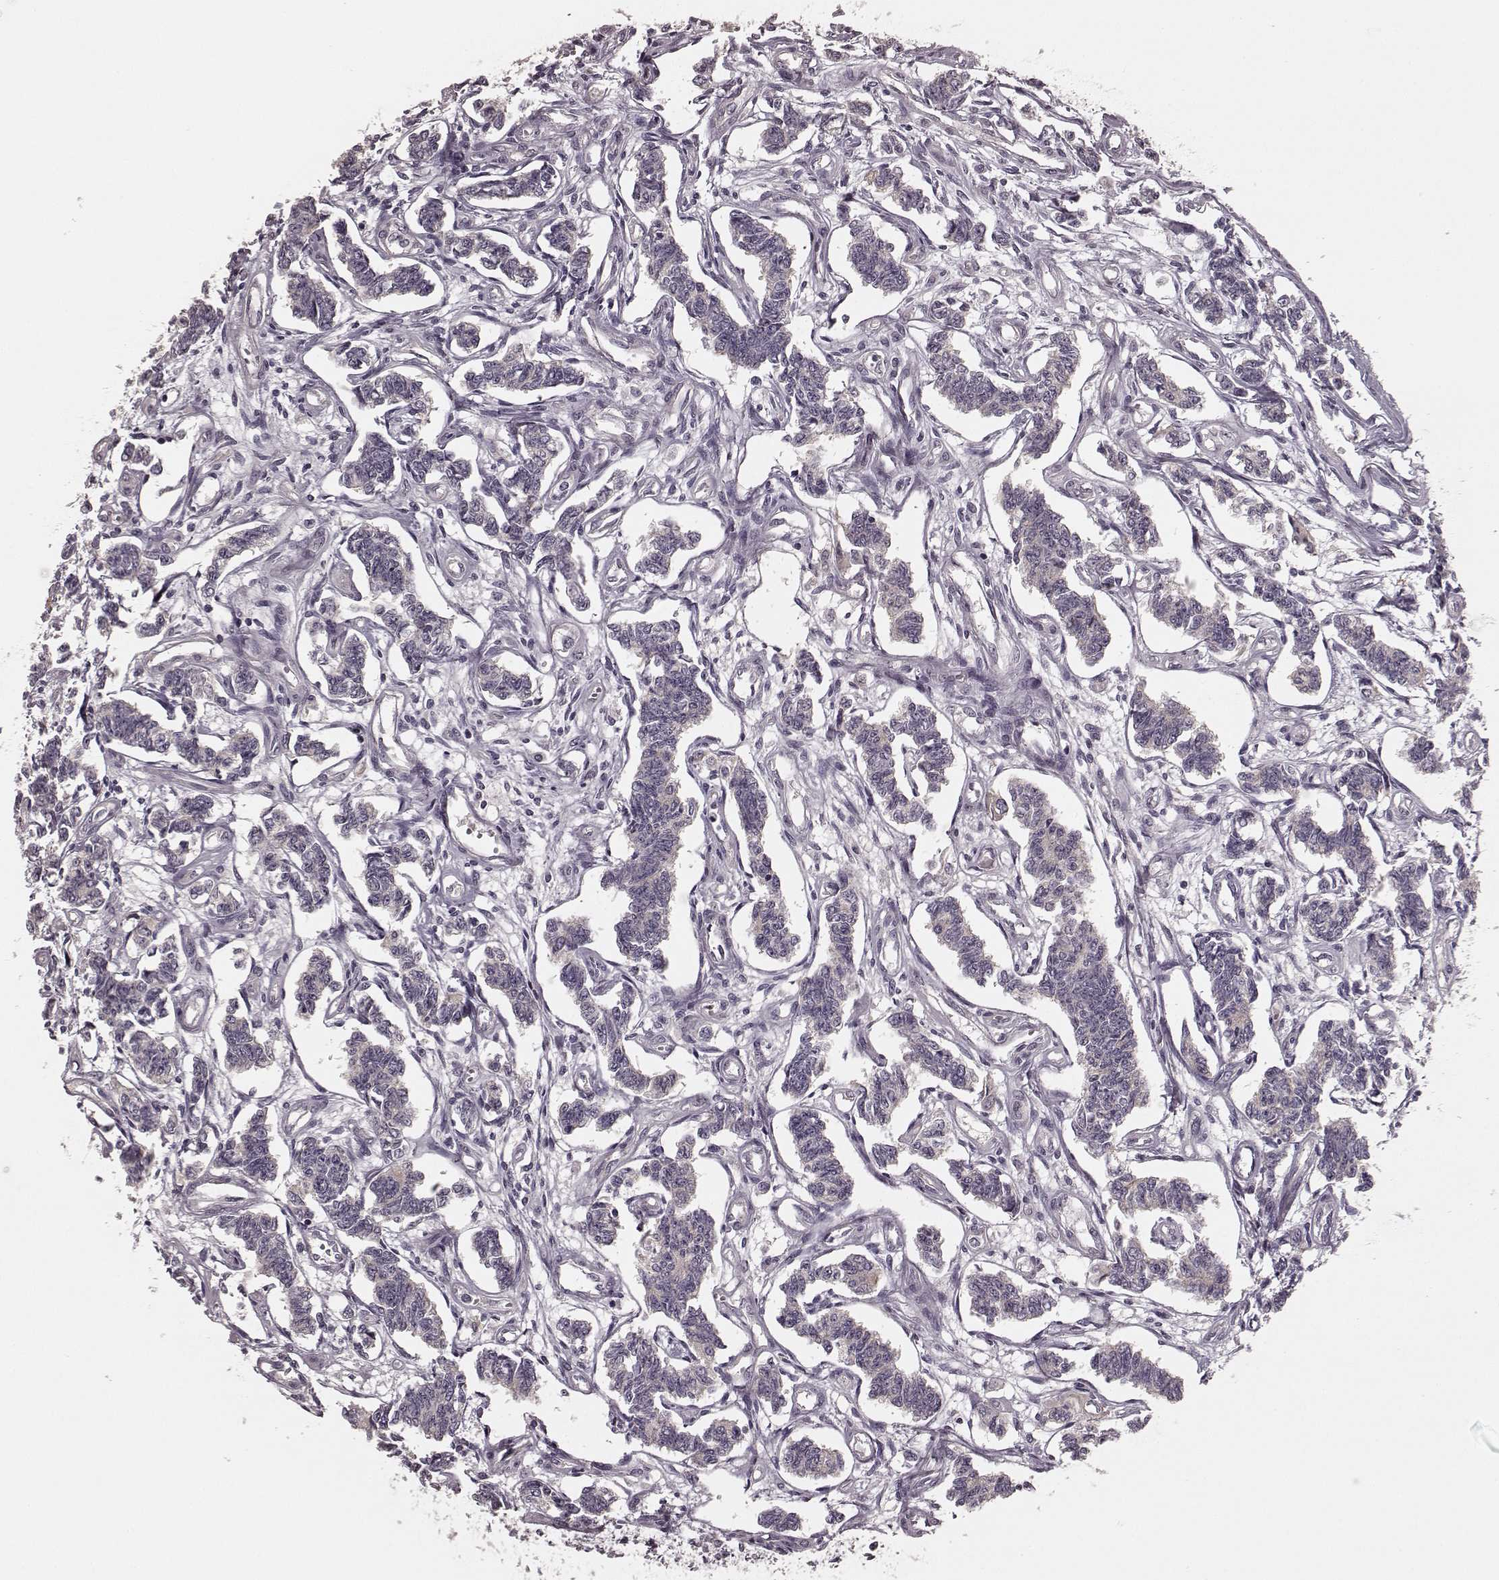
{"staining": {"intensity": "negative", "quantity": "none", "location": "none"}, "tissue": "carcinoid", "cell_type": "Tumor cells", "image_type": "cancer", "snomed": [{"axis": "morphology", "description": "Carcinoid, malignant, NOS"}, {"axis": "topography", "description": "Kidney"}], "caption": "Human carcinoid stained for a protein using immunohistochemistry displays no staining in tumor cells.", "gene": "PRKCE", "patient": {"sex": "female", "age": 41}}